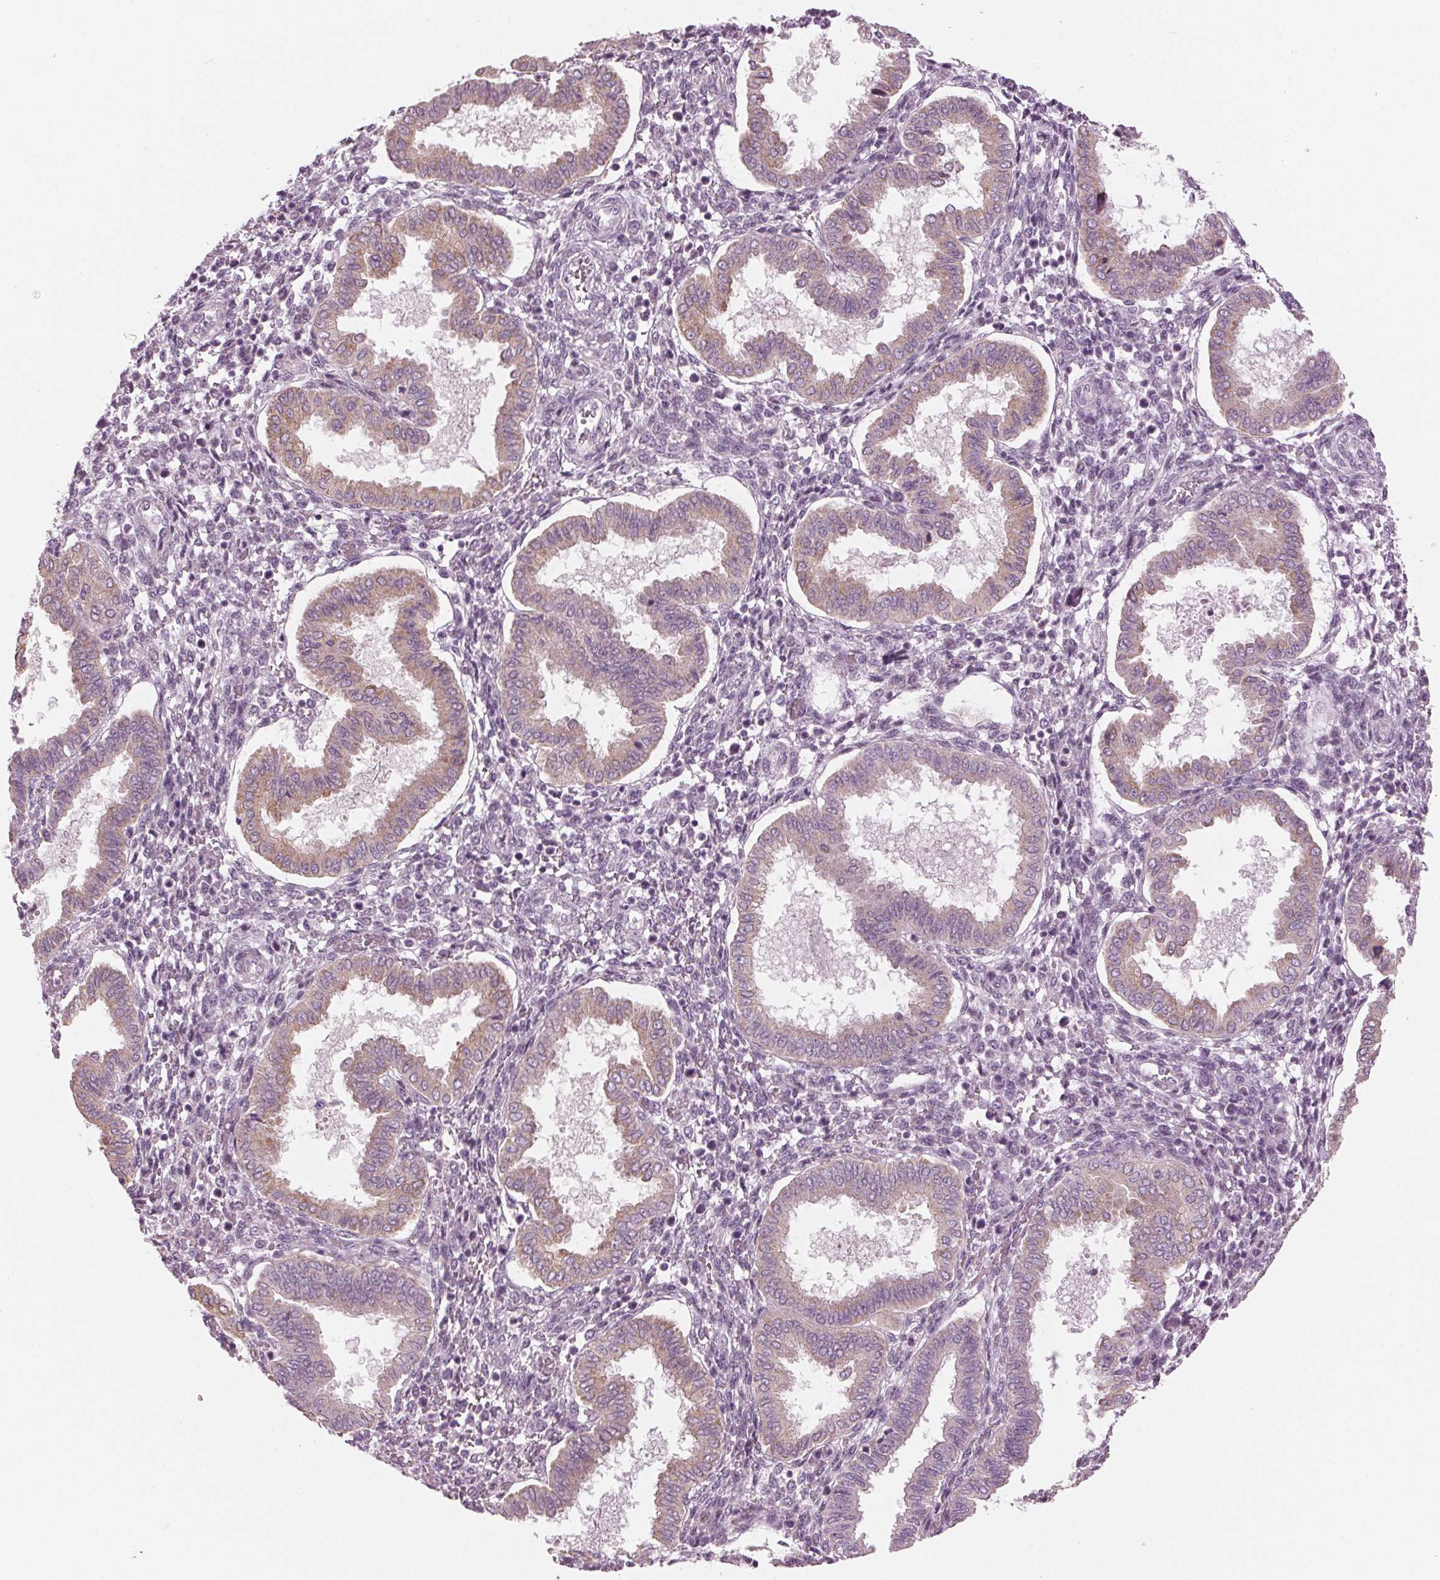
{"staining": {"intensity": "negative", "quantity": "none", "location": "none"}, "tissue": "endometrium", "cell_type": "Cells in endometrial stroma", "image_type": "normal", "snomed": [{"axis": "morphology", "description": "Normal tissue, NOS"}, {"axis": "topography", "description": "Endometrium"}], "caption": "A micrograph of human endometrium is negative for staining in cells in endometrial stroma. Nuclei are stained in blue.", "gene": "PRAP1", "patient": {"sex": "female", "age": 24}}